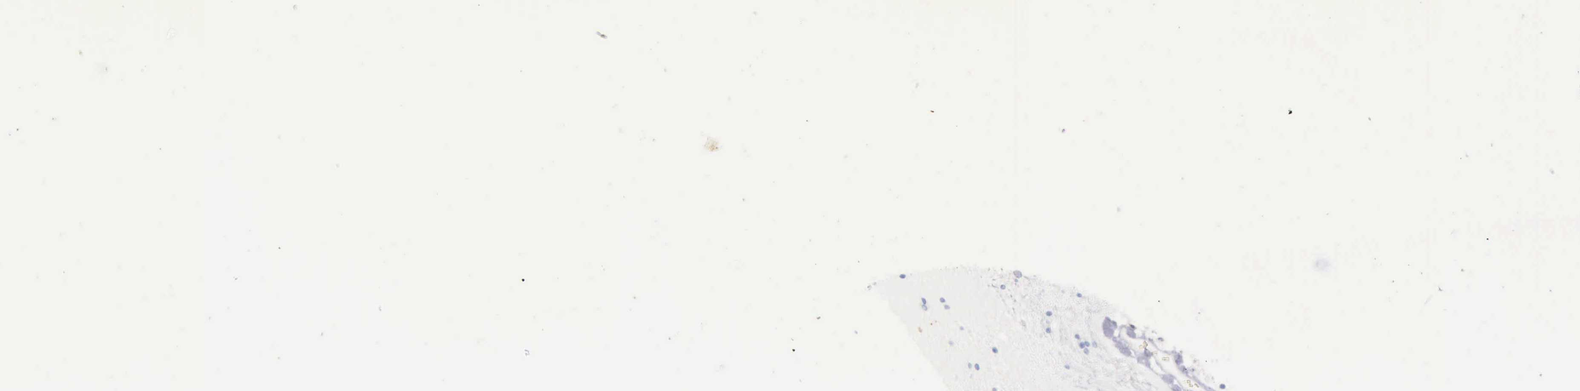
{"staining": {"intensity": "negative", "quantity": "none", "location": "none"}, "tissue": "caudate", "cell_type": "Glial cells", "image_type": "normal", "snomed": [{"axis": "morphology", "description": "Normal tissue, NOS"}, {"axis": "topography", "description": "Lateral ventricle wall"}], "caption": "Immunohistochemistry of unremarkable human caudate exhibits no staining in glial cells.", "gene": "CTSS", "patient": {"sex": "male", "age": 45}}